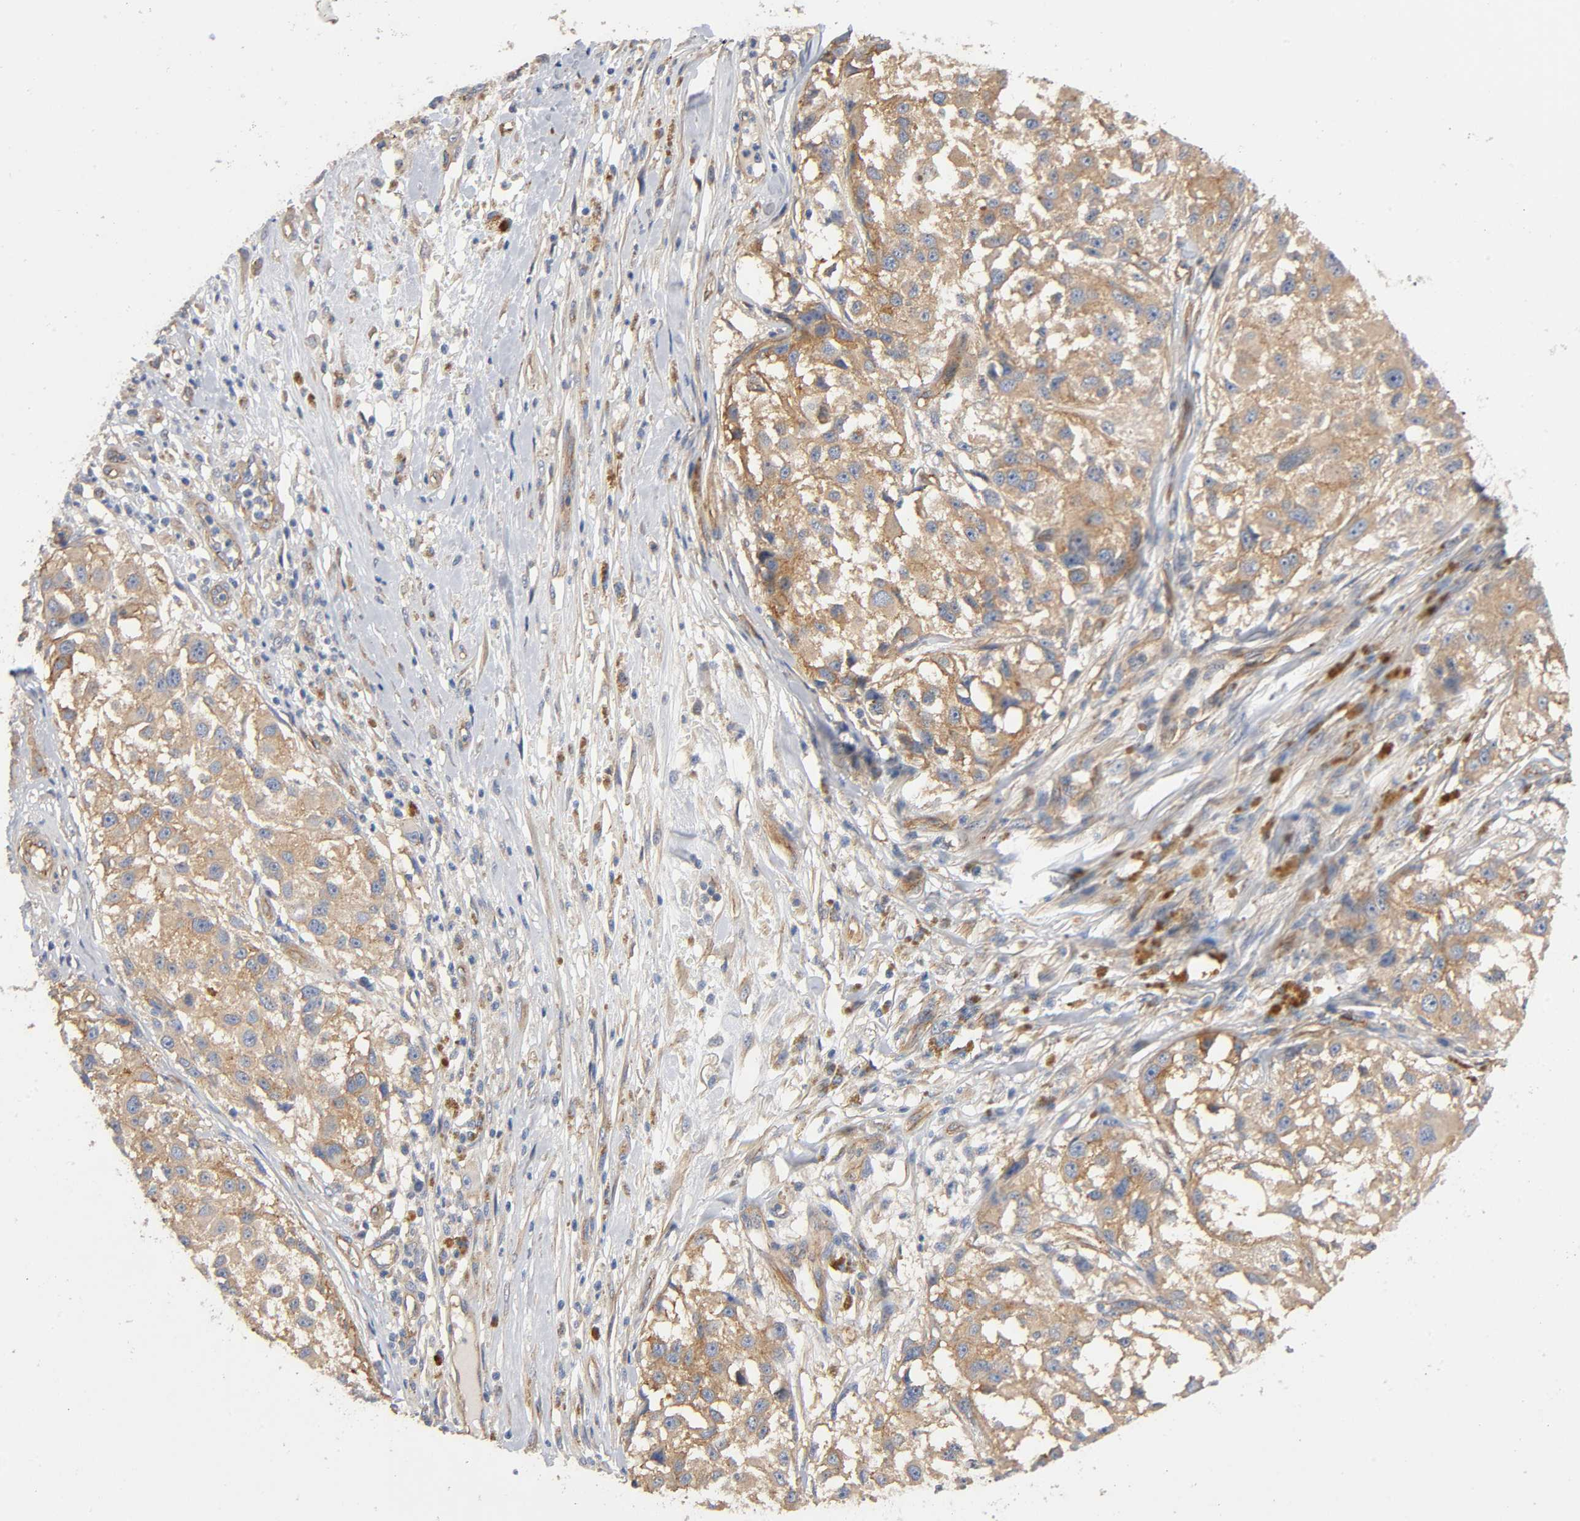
{"staining": {"intensity": "weak", "quantity": ">75%", "location": "cytoplasmic/membranous"}, "tissue": "melanoma", "cell_type": "Tumor cells", "image_type": "cancer", "snomed": [{"axis": "morphology", "description": "Necrosis, NOS"}, {"axis": "morphology", "description": "Malignant melanoma, NOS"}, {"axis": "topography", "description": "Skin"}], "caption": "Tumor cells exhibit weak cytoplasmic/membranous staining in about >75% of cells in melanoma.", "gene": "MARS1", "patient": {"sex": "female", "age": 87}}